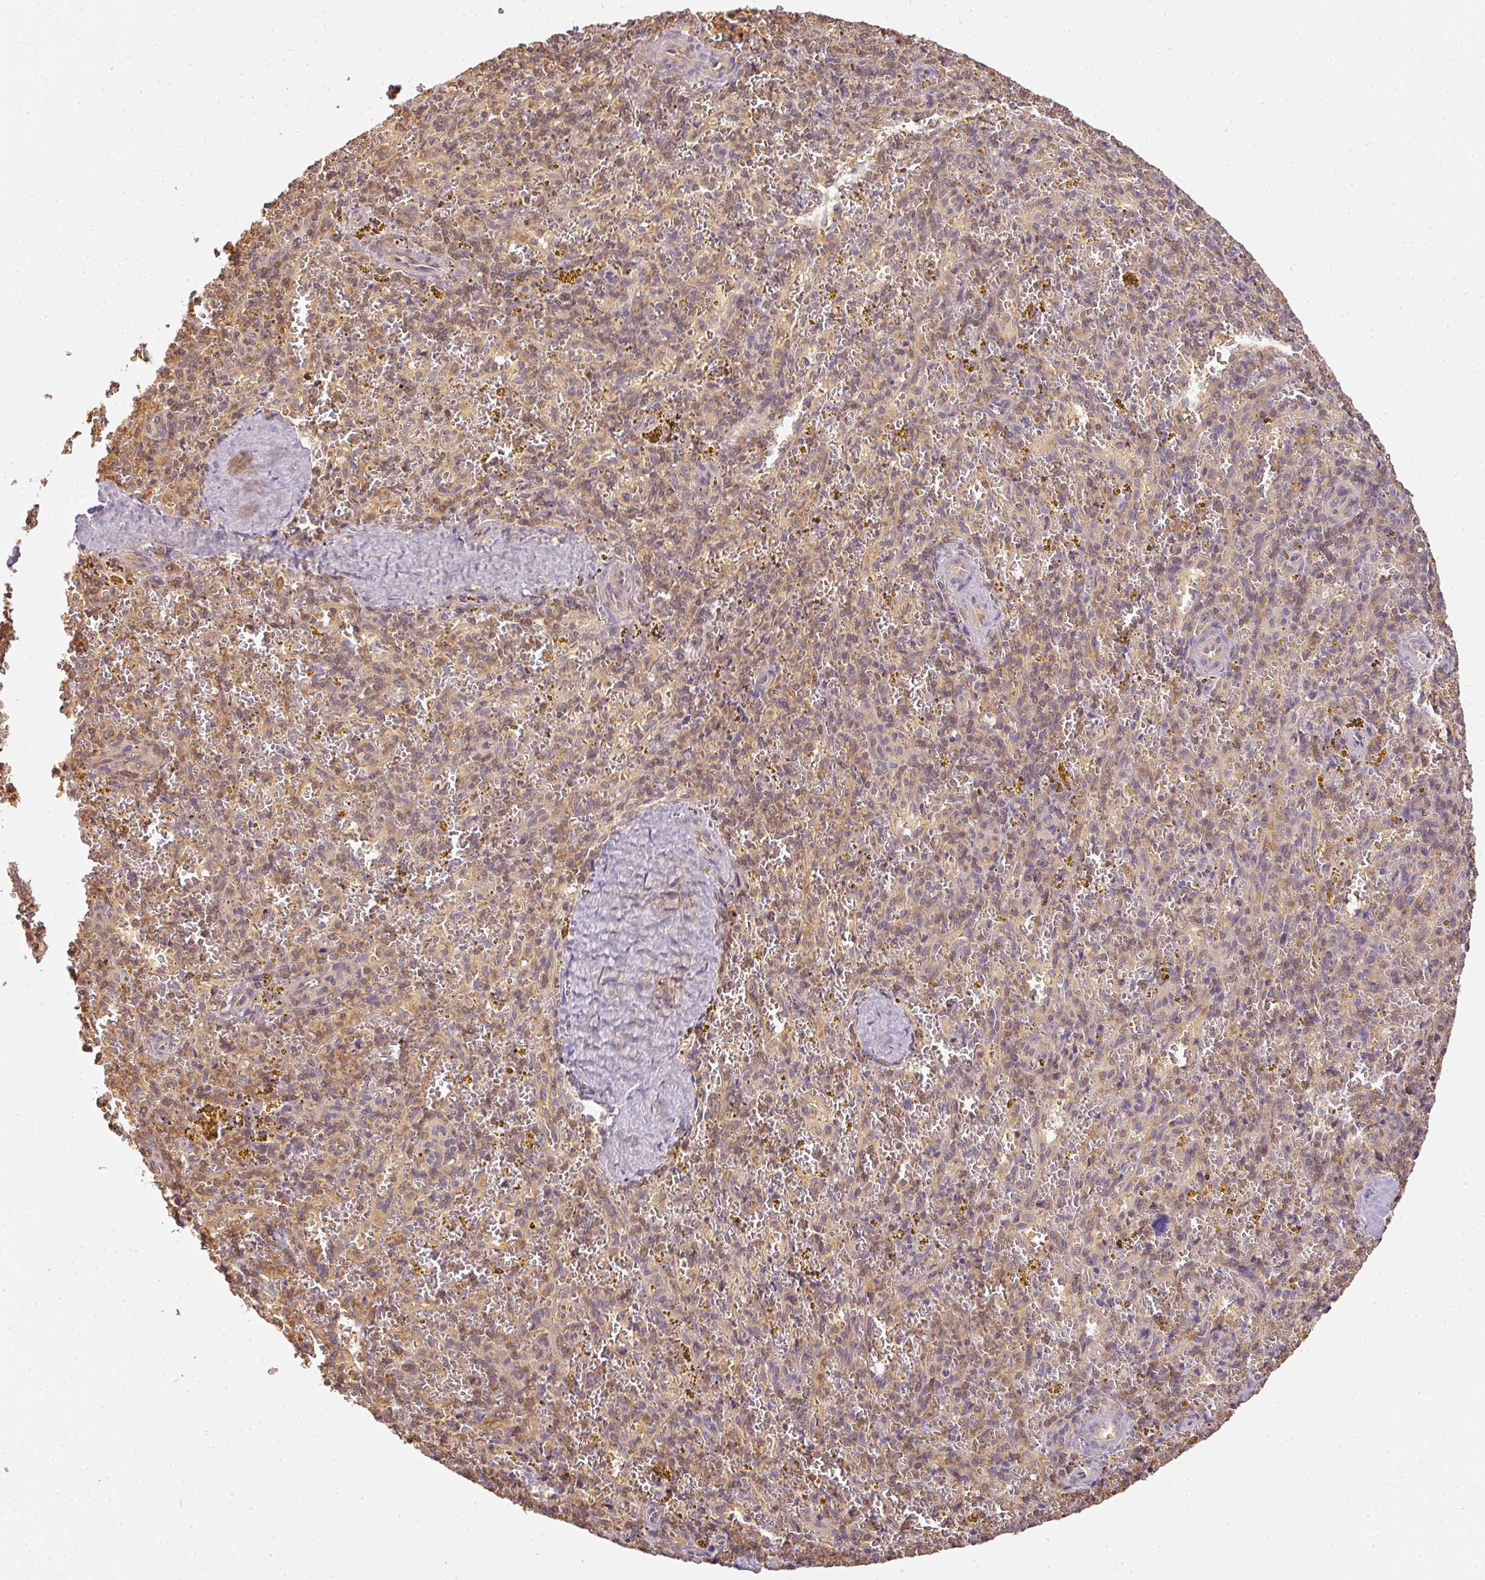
{"staining": {"intensity": "moderate", "quantity": ">75%", "location": "cytoplasmic/membranous"}, "tissue": "spleen", "cell_type": "Cells in red pulp", "image_type": "normal", "snomed": [{"axis": "morphology", "description": "Normal tissue, NOS"}, {"axis": "topography", "description": "Spleen"}], "caption": "The photomicrograph displays a brown stain indicating the presence of a protein in the cytoplasmic/membranous of cells in red pulp in spleen.", "gene": "TCL1B", "patient": {"sex": "male", "age": 57}}